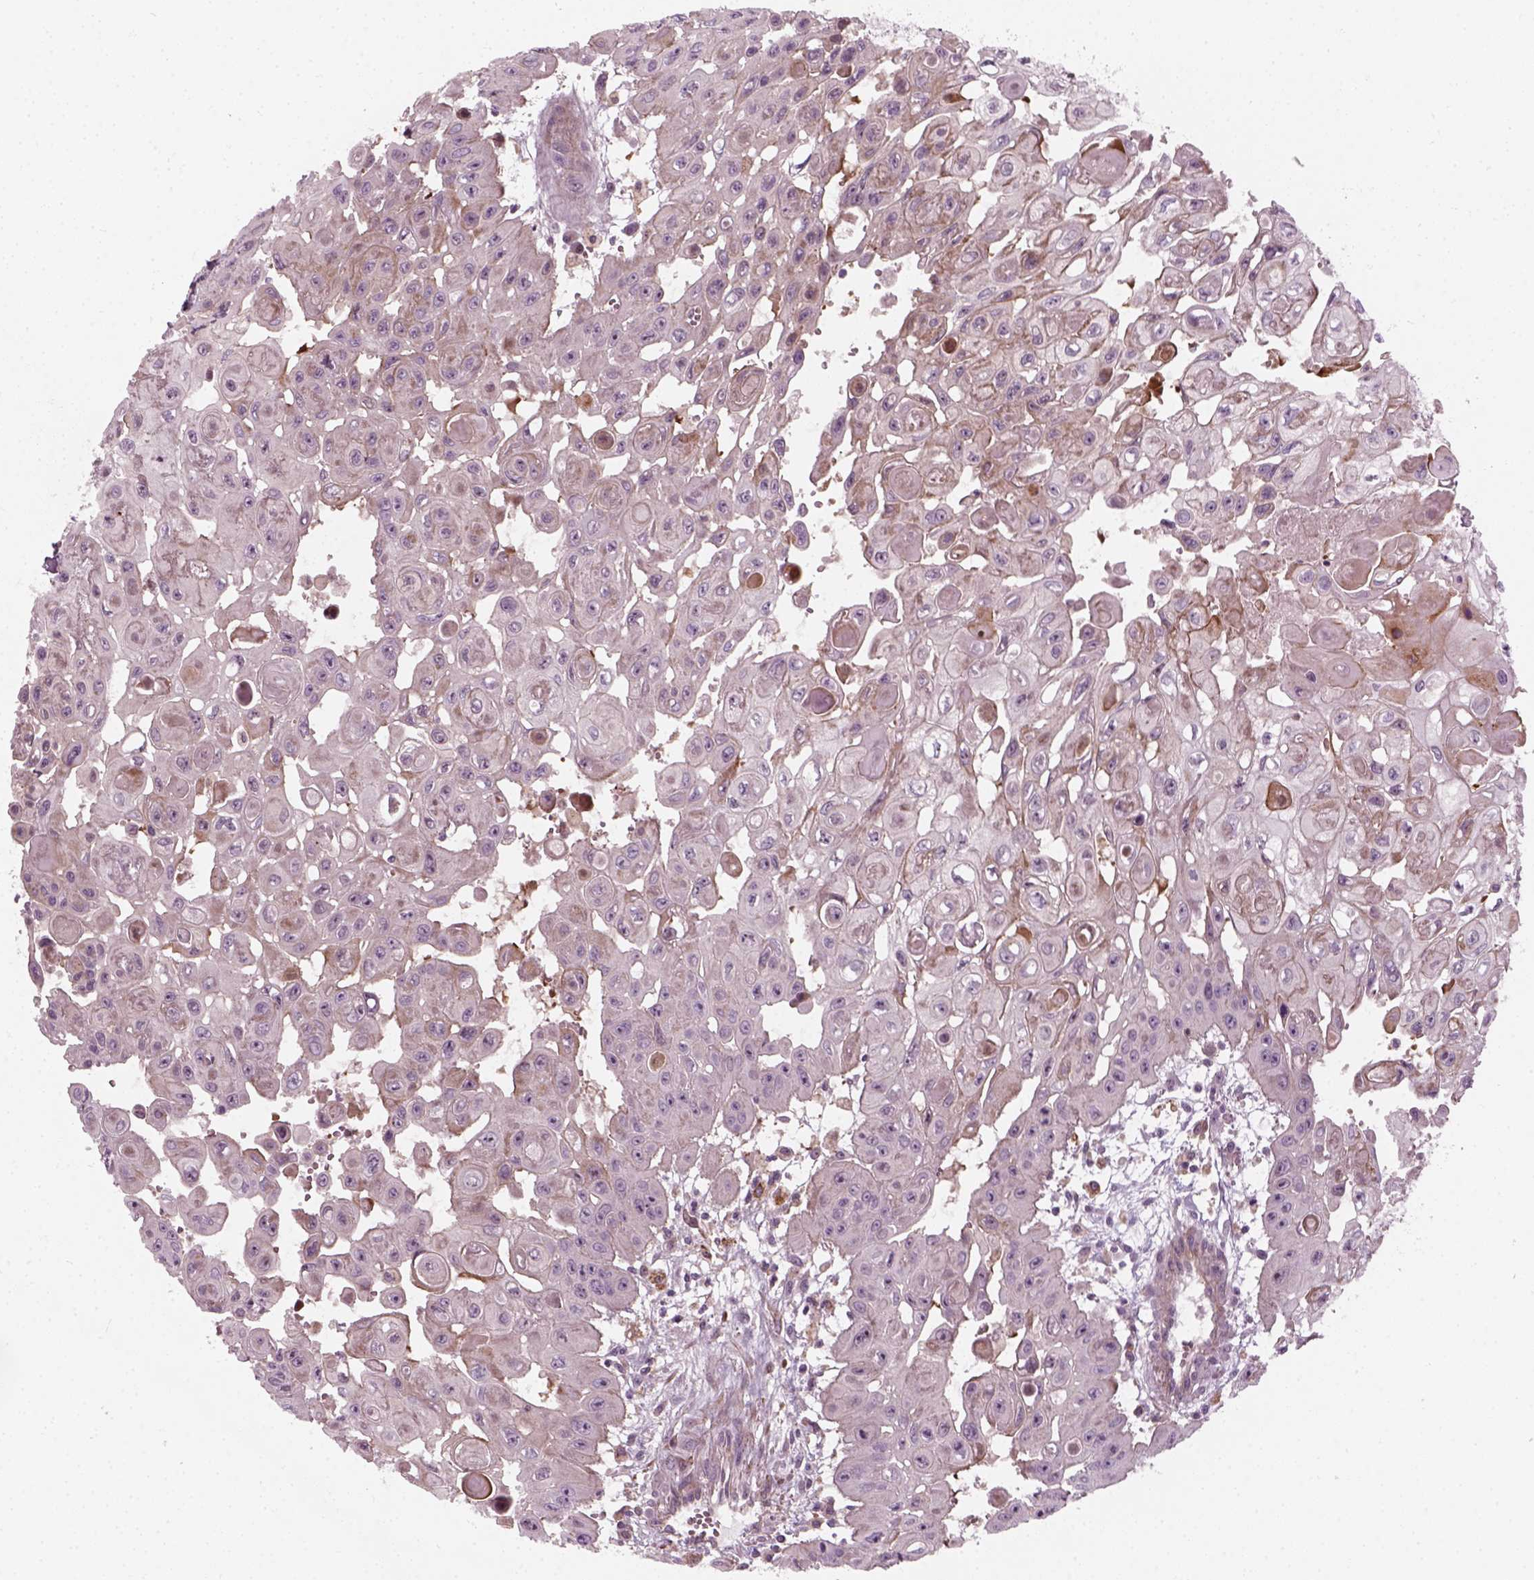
{"staining": {"intensity": "negative", "quantity": "none", "location": "none"}, "tissue": "head and neck cancer", "cell_type": "Tumor cells", "image_type": "cancer", "snomed": [{"axis": "morphology", "description": "Adenocarcinoma, NOS"}, {"axis": "topography", "description": "Head-Neck"}], "caption": "Protein analysis of head and neck cancer demonstrates no significant staining in tumor cells. Brightfield microscopy of IHC stained with DAB (brown) and hematoxylin (blue), captured at high magnification.", "gene": "DNASE1L1", "patient": {"sex": "male", "age": 73}}